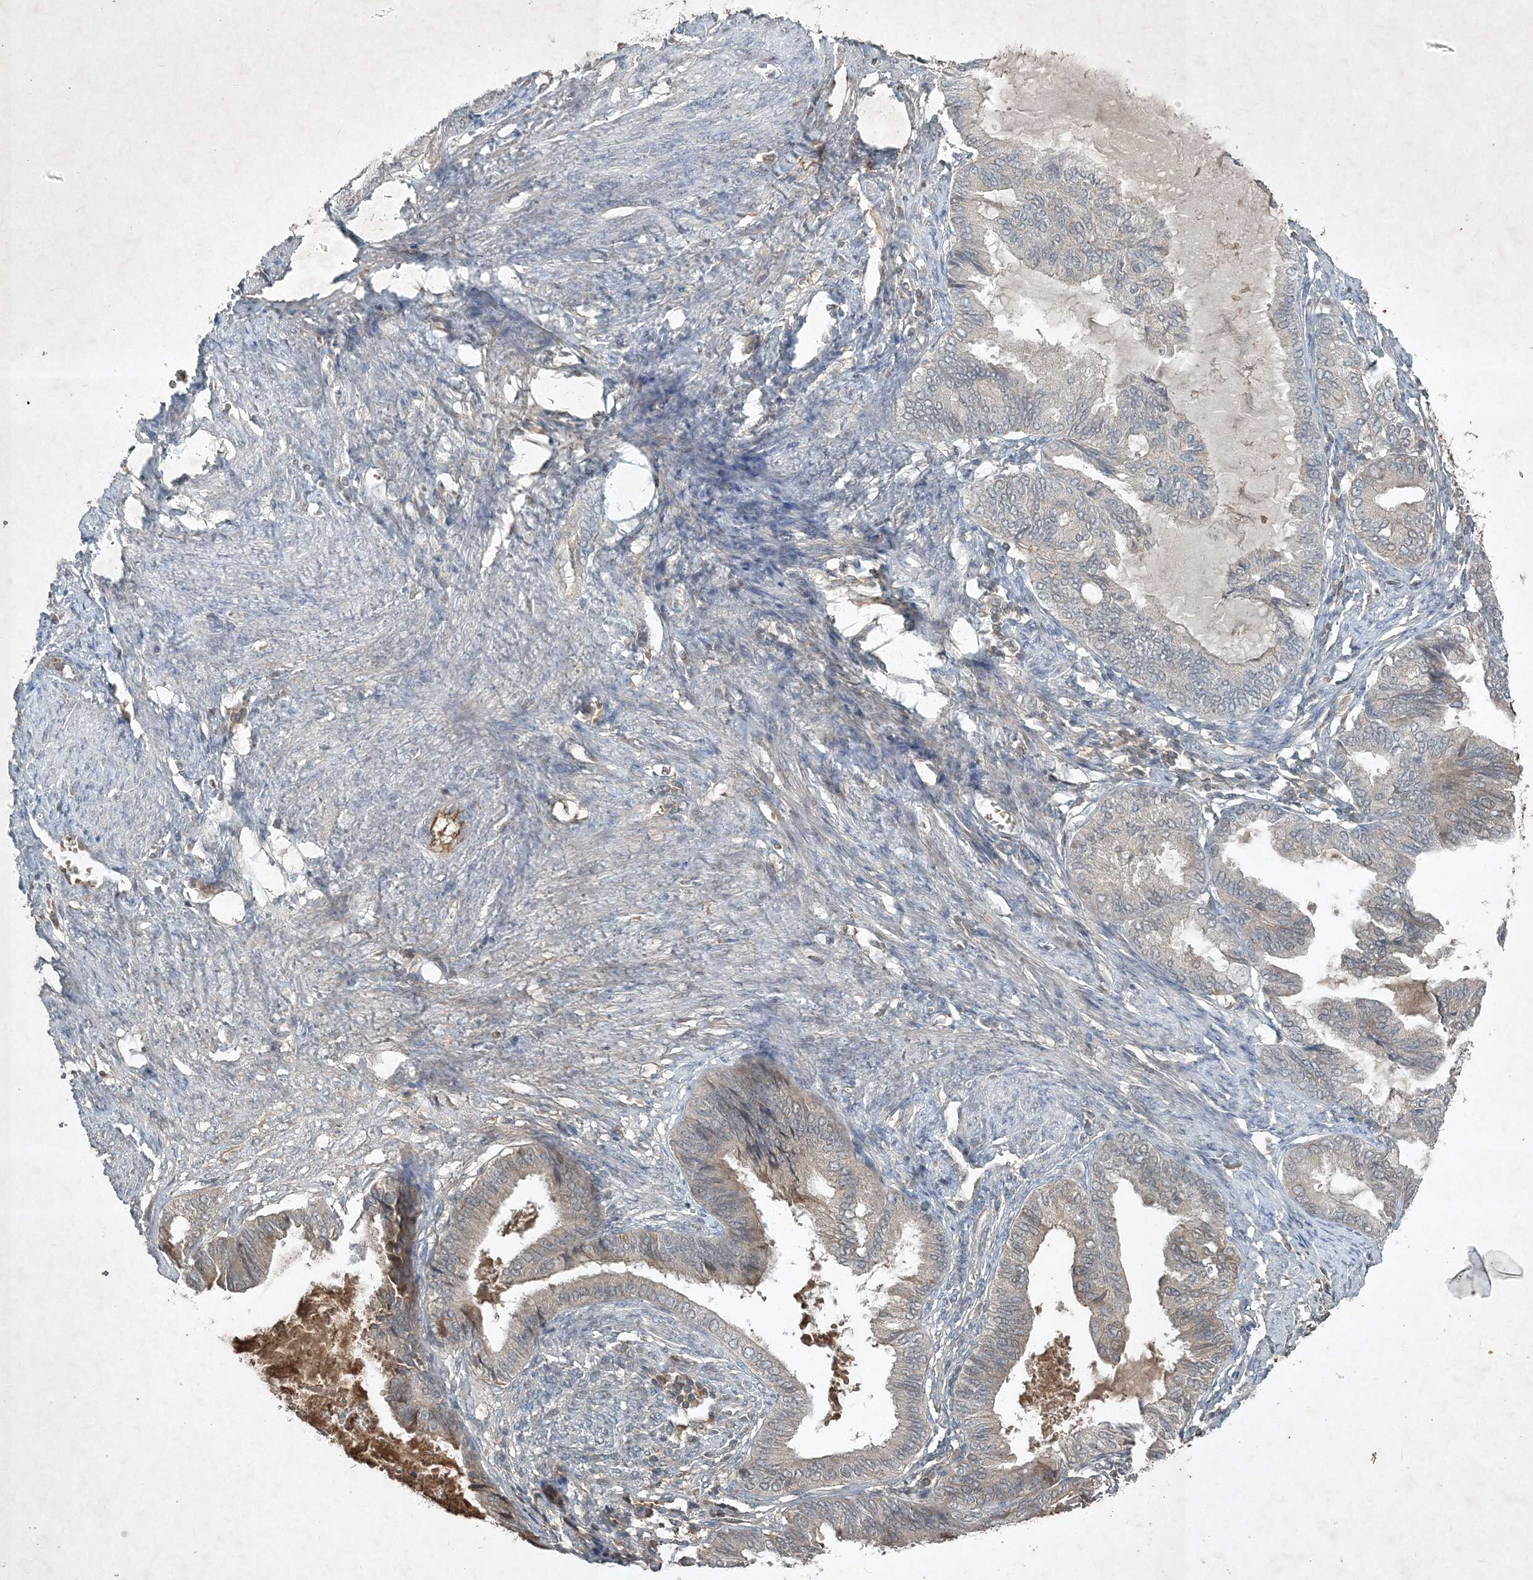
{"staining": {"intensity": "weak", "quantity": "<25%", "location": "cytoplasmic/membranous"}, "tissue": "endometrial cancer", "cell_type": "Tumor cells", "image_type": "cancer", "snomed": [{"axis": "morphology", "description": "Adenocarcinoma, NOS"}, {"axis": "topography", "description": "Endometrium"}], "caption": "Immunohistochemistry of adenocarcinoma (endometrial) exhibits no staining in tumor cells.", "gene": "TNFAIP6", "patient": {"sex": "female", "age": 86}}